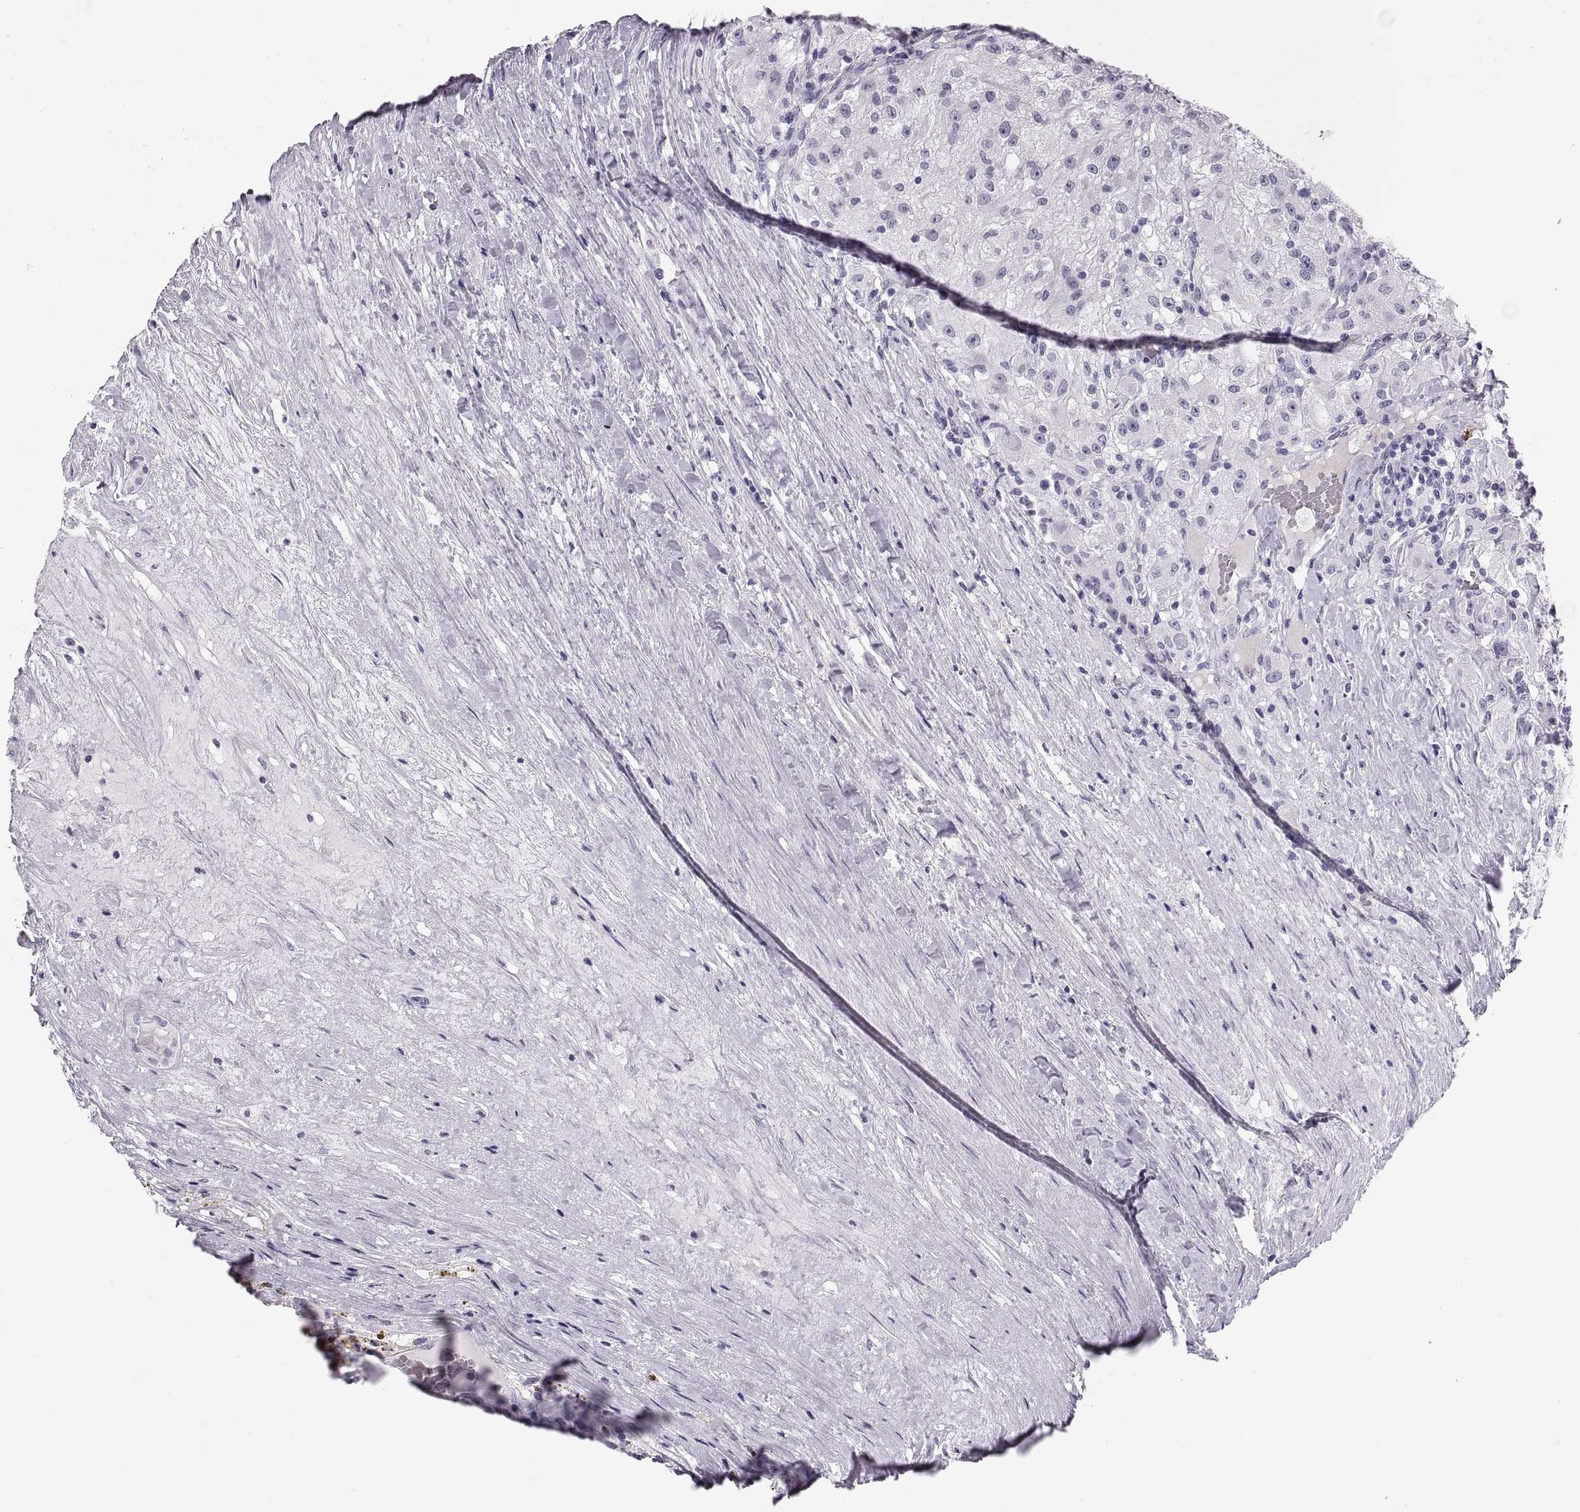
{"staining": {"intensity": "negative", "quantity": "none", "location": "none"}, "tissue": "renal cancer", "cell_type": "Tumor cells", "image_type": "cancer", "snomed": [{"axis": "morphology", "description": "Adenocarcinoma, NOS"}, {"axis": "topography", "description": "Kidney"}], "caption": "Protein analysis of renal cancer (adenocarcinoma) exhibits no significant positivity in tumor cells.", "gene": "QRICH2", "patient": {"sex": "female", "age": 67}}